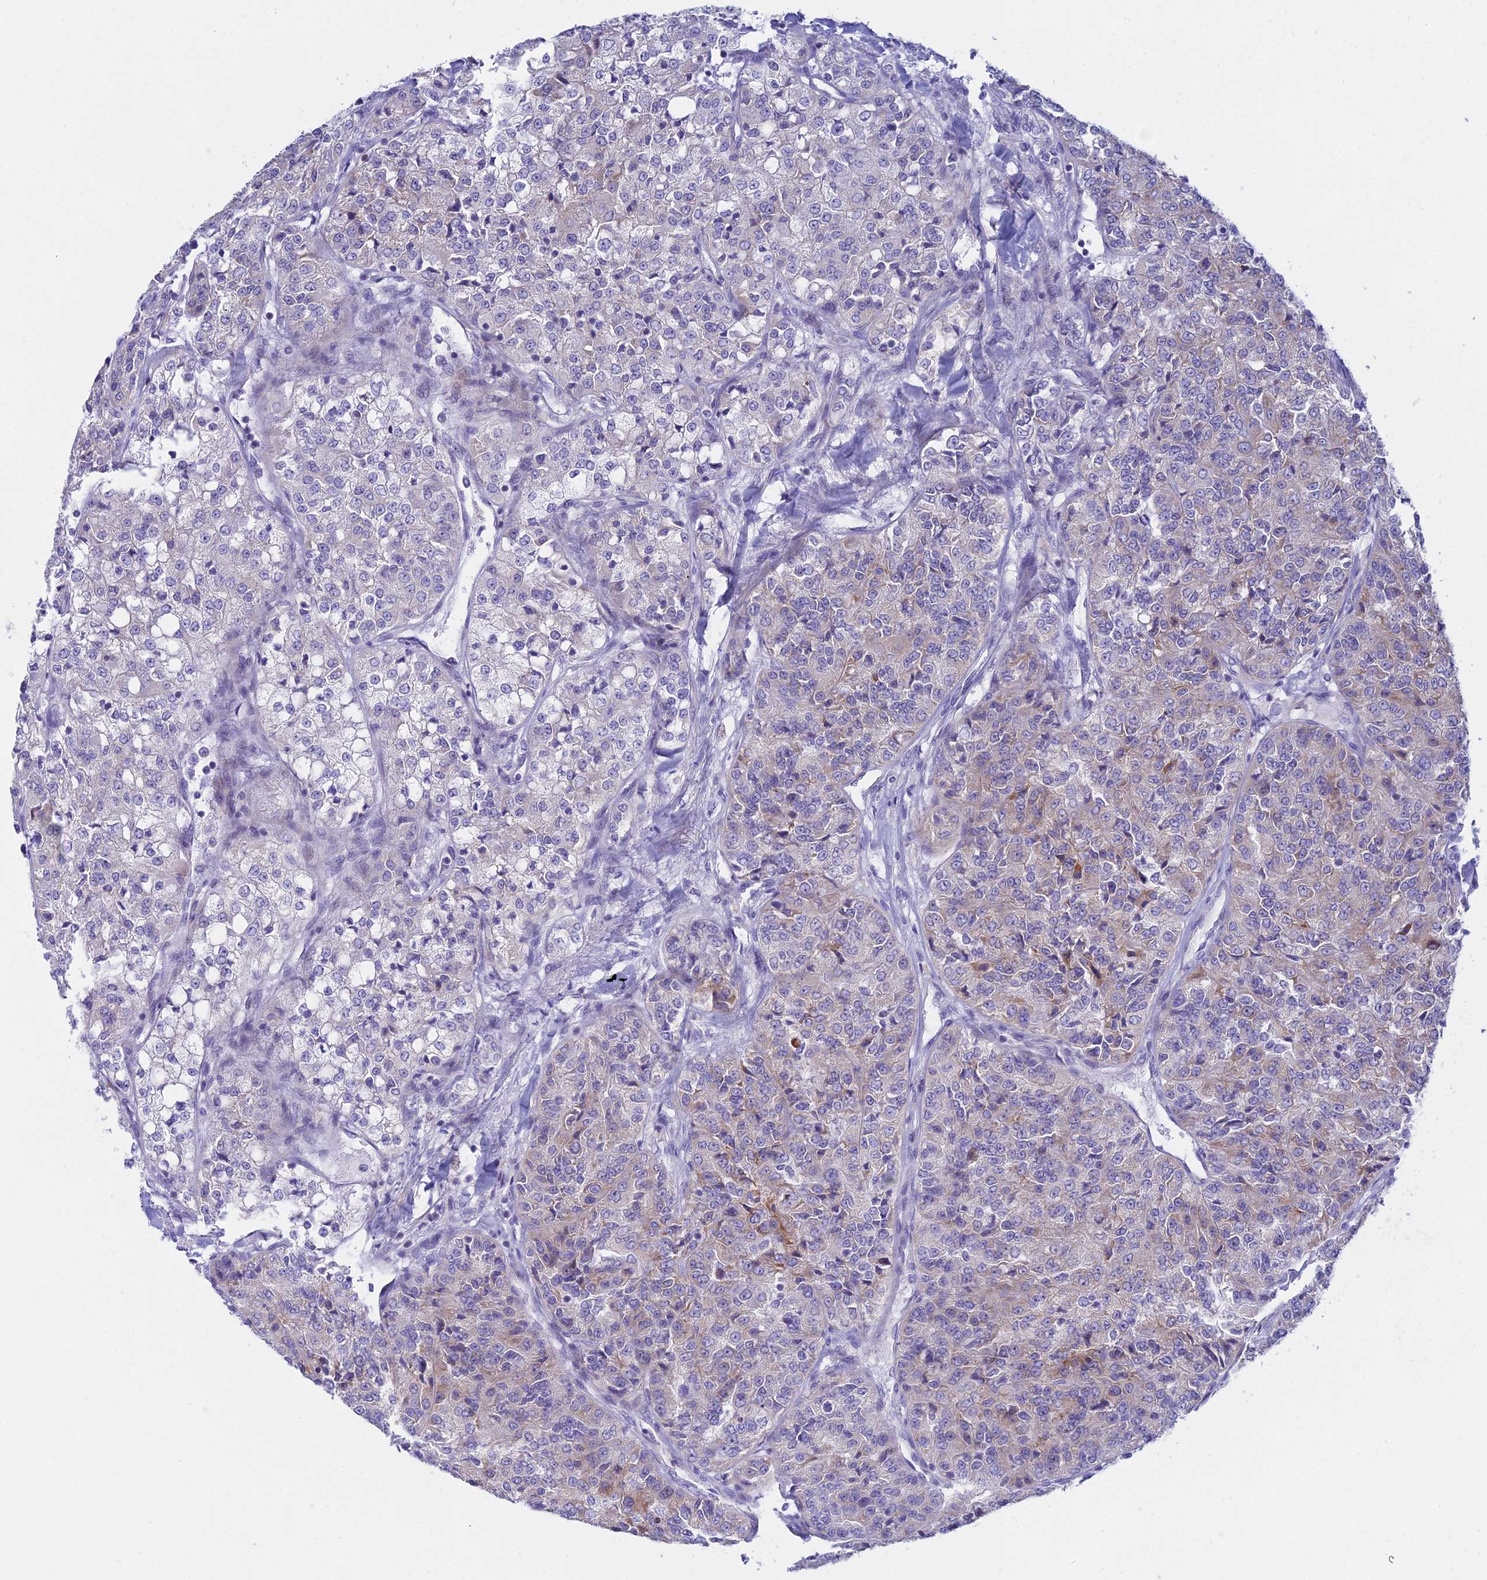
{"staining": {"intensity": "weak", "quantity": "<25%", "location": "cytoplasmic/membranous"}, "tissue": "renal cancer", "cell_type": "Tumor cells", "image_type": "cancer", "snomed": [{"axis": "morphology", "description": "Adenocarcinoma, NOS"}, {"axis": "topography", "description": "Kidney"}], "caption": "Immunohistochemistry photomicrograph of renal adenocarcinoma stained for a protein (brown), which displays no positivity in tumor cells. (DAB immunohistochemistry, high magnification).", "gene": "PRR13", "patient": {"sex": "female", "age": 63}}